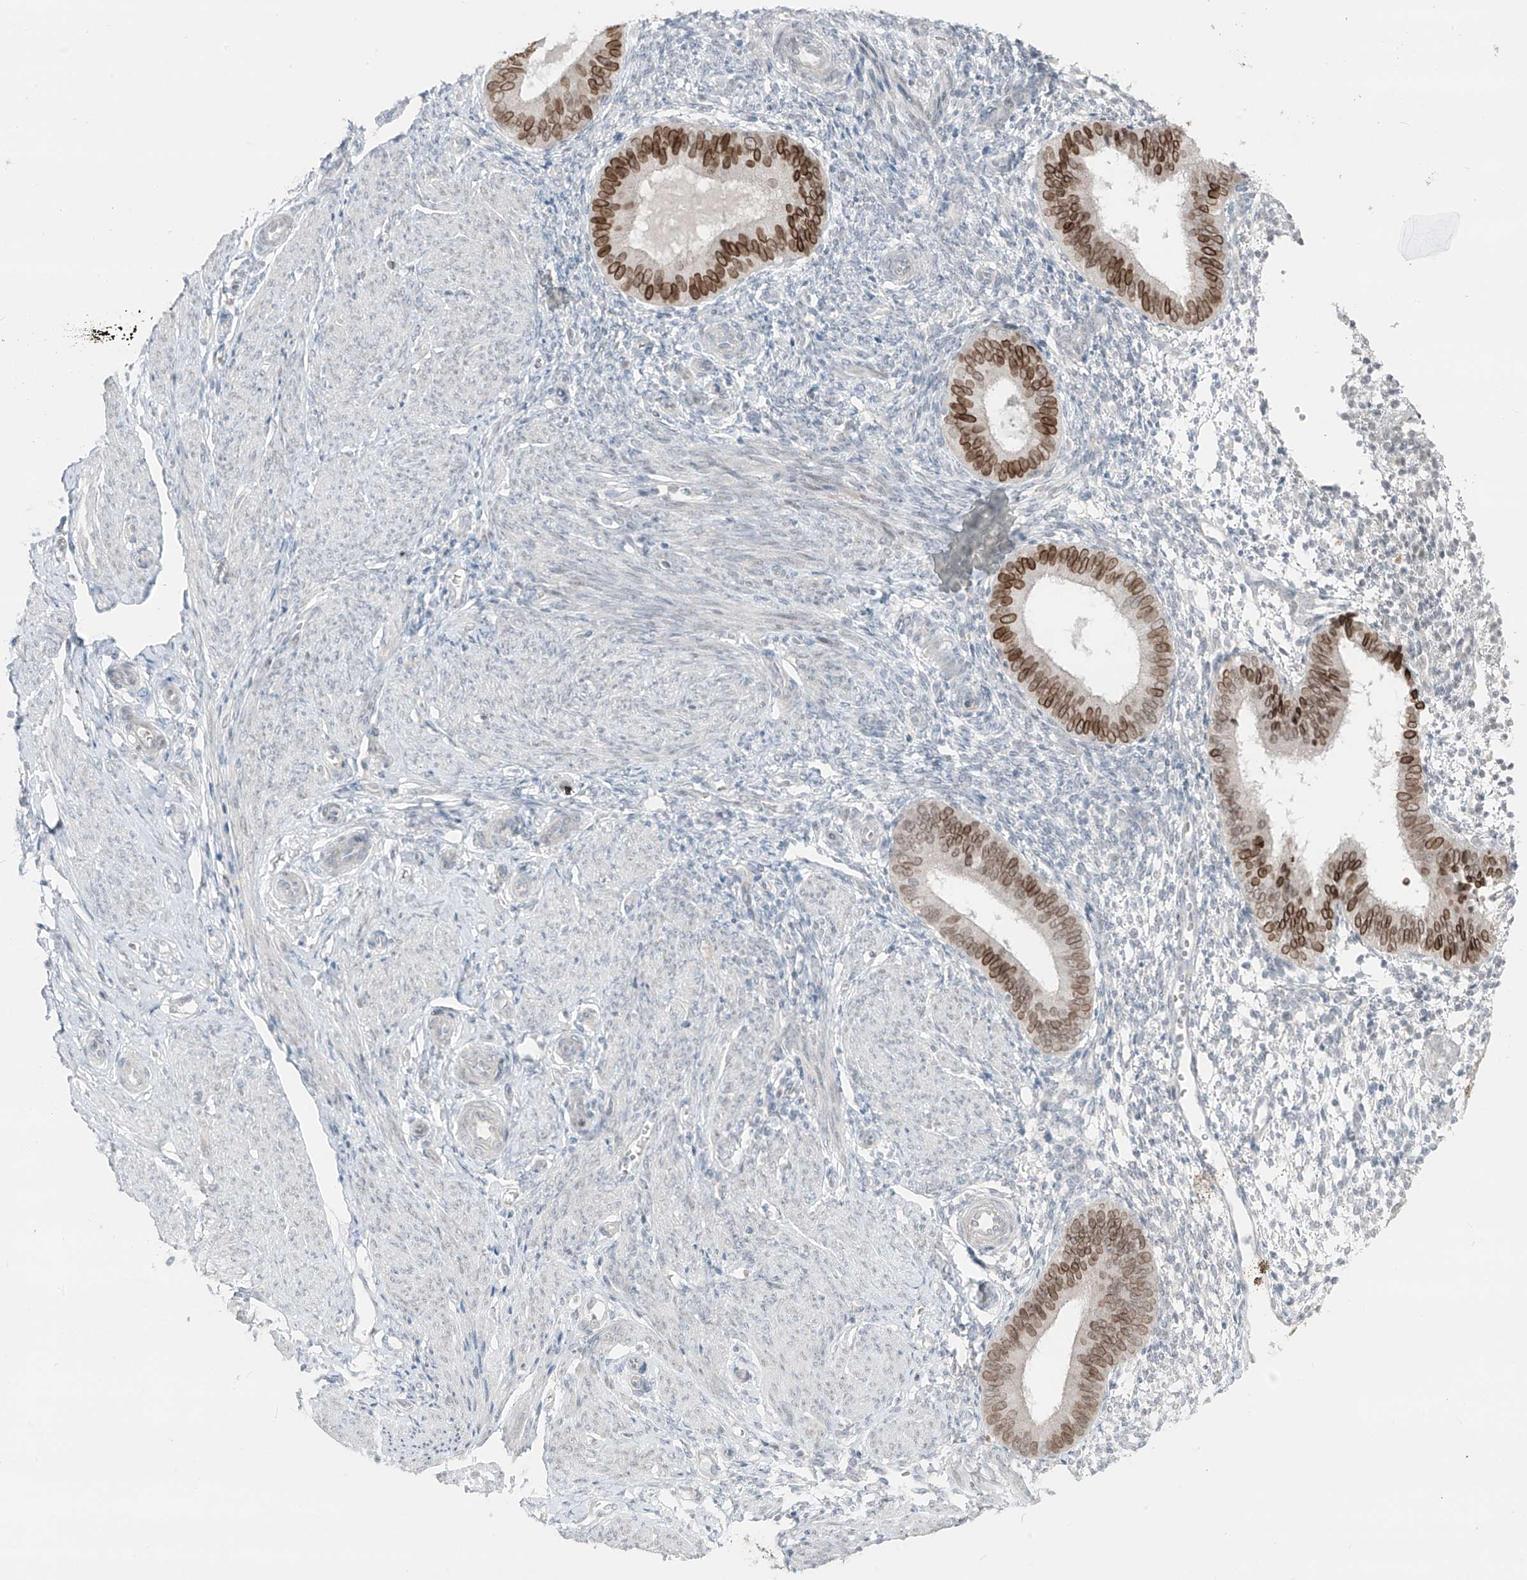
{"staining": {"intensity": "negative", "quantity": "none", "location": "none"}, "tissue": "endometrium", "cell_type": "Cells in endometrial stroma", "image_type": "normal", "snomed": [{"axis": "morphology", "description": "Normal tissue, NOS"}, {"axis": "topography", "description": "Uterus"}, {"axis": "topography", "description": "Endometrium"}], "caption": "Immunohistochemistry of normal endometrium exhibits no expression in cells in endometrial stroma.", "gene": "PRDM6", "patient": {"sex": "female", "age": 48}}